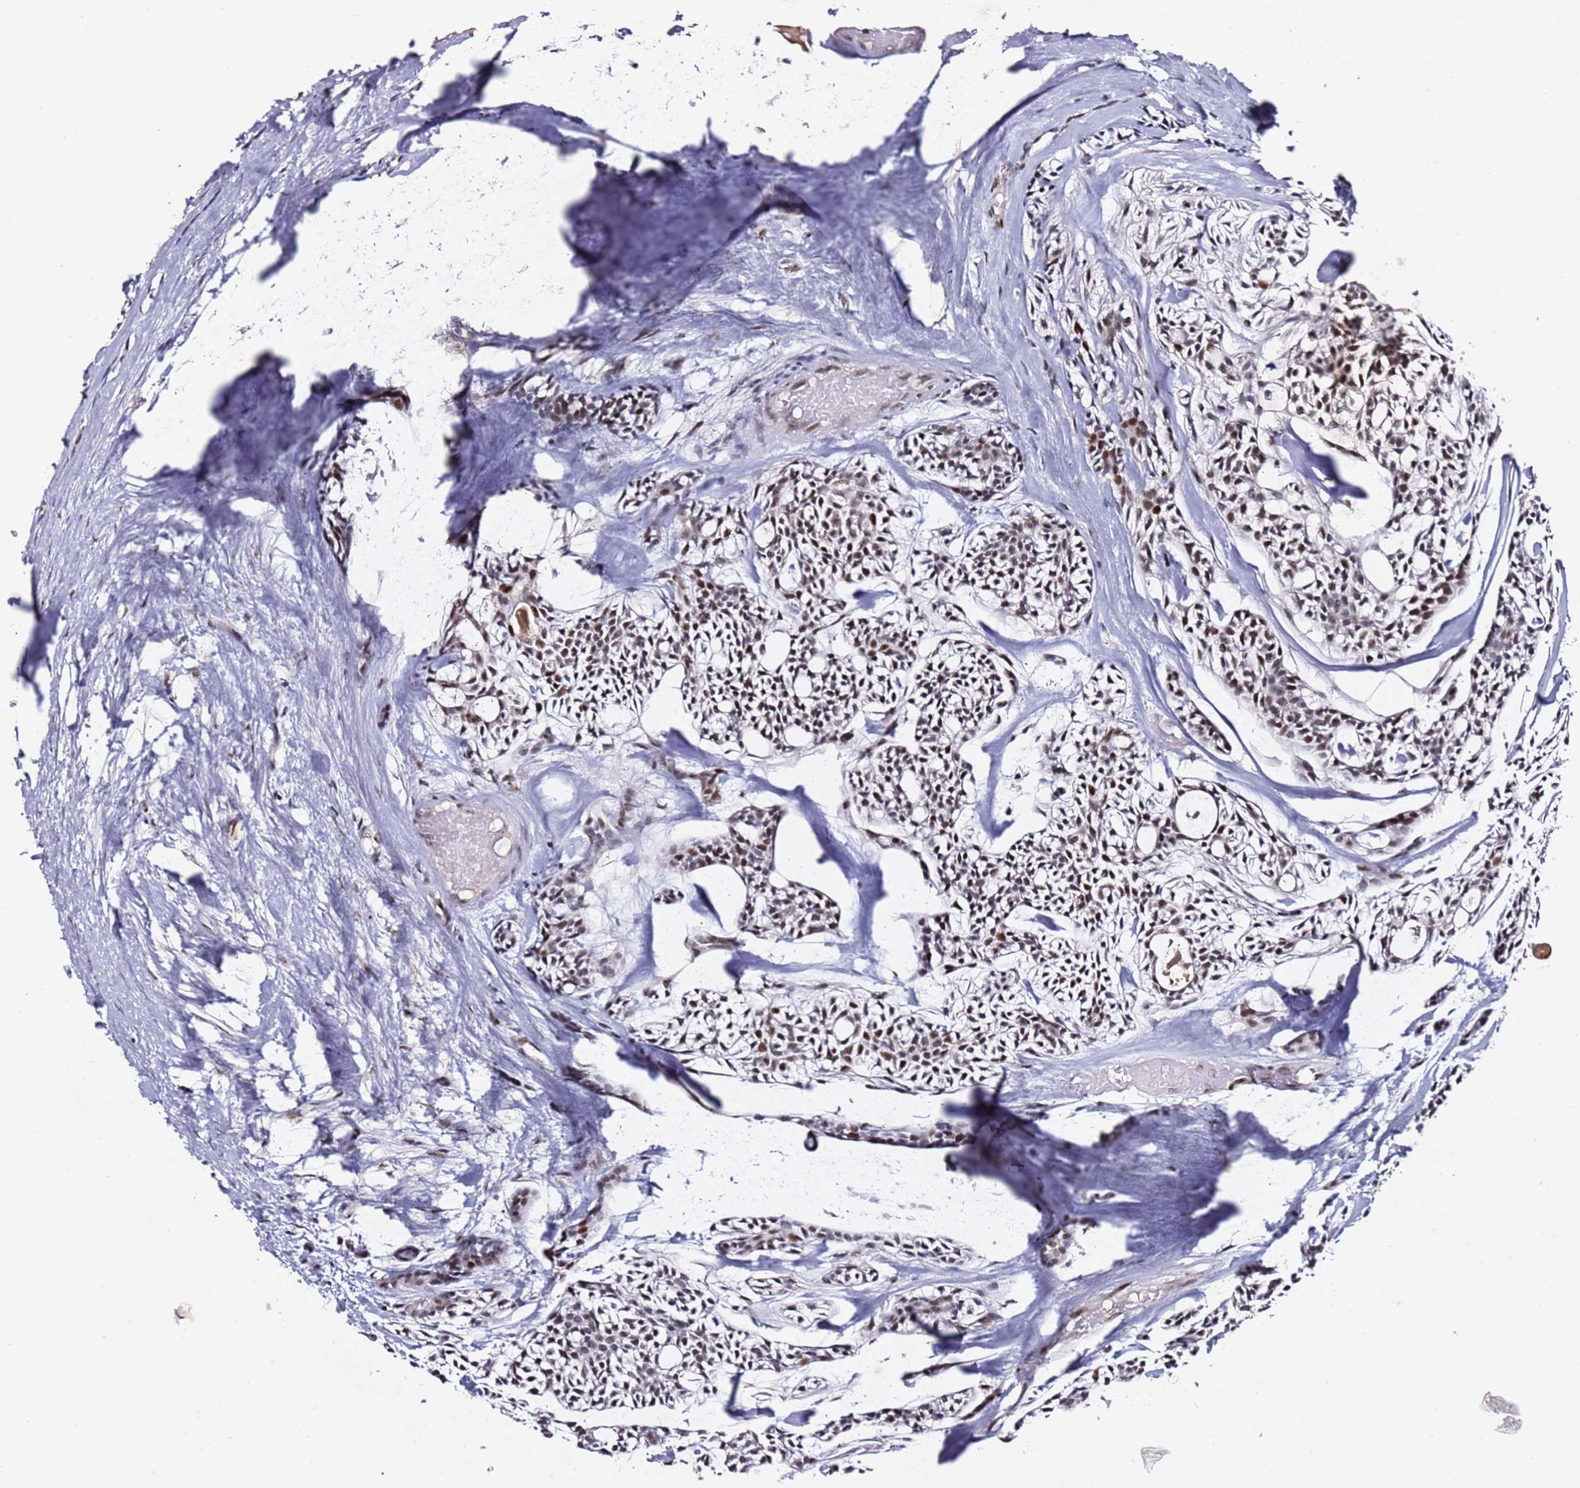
{"staining": {"intensity": "moderate", "quantity": ">75%", "location": "nuclear"}, "tissue": "head and neck cancer", "cell_type": "Tumor cells", "image_type": "cancer", "snomed": [{"axis": "morphology", "description": "Adenocarcinoma, NOS"}, {"axis": "topography", "description": "Salivary gland"}, {"axis": "topography", "description": "Head-Neck"}], "caption": "Immunohistochemistry photomicrograph of human adenocarcinoma (head and neck) stained for a protein (brown), which demonstrates medium levels of moderate nuclear expression in about >75% of tumor cells.", "gene": "FCF1", "patient": {"sex": "male", "age": 55}}